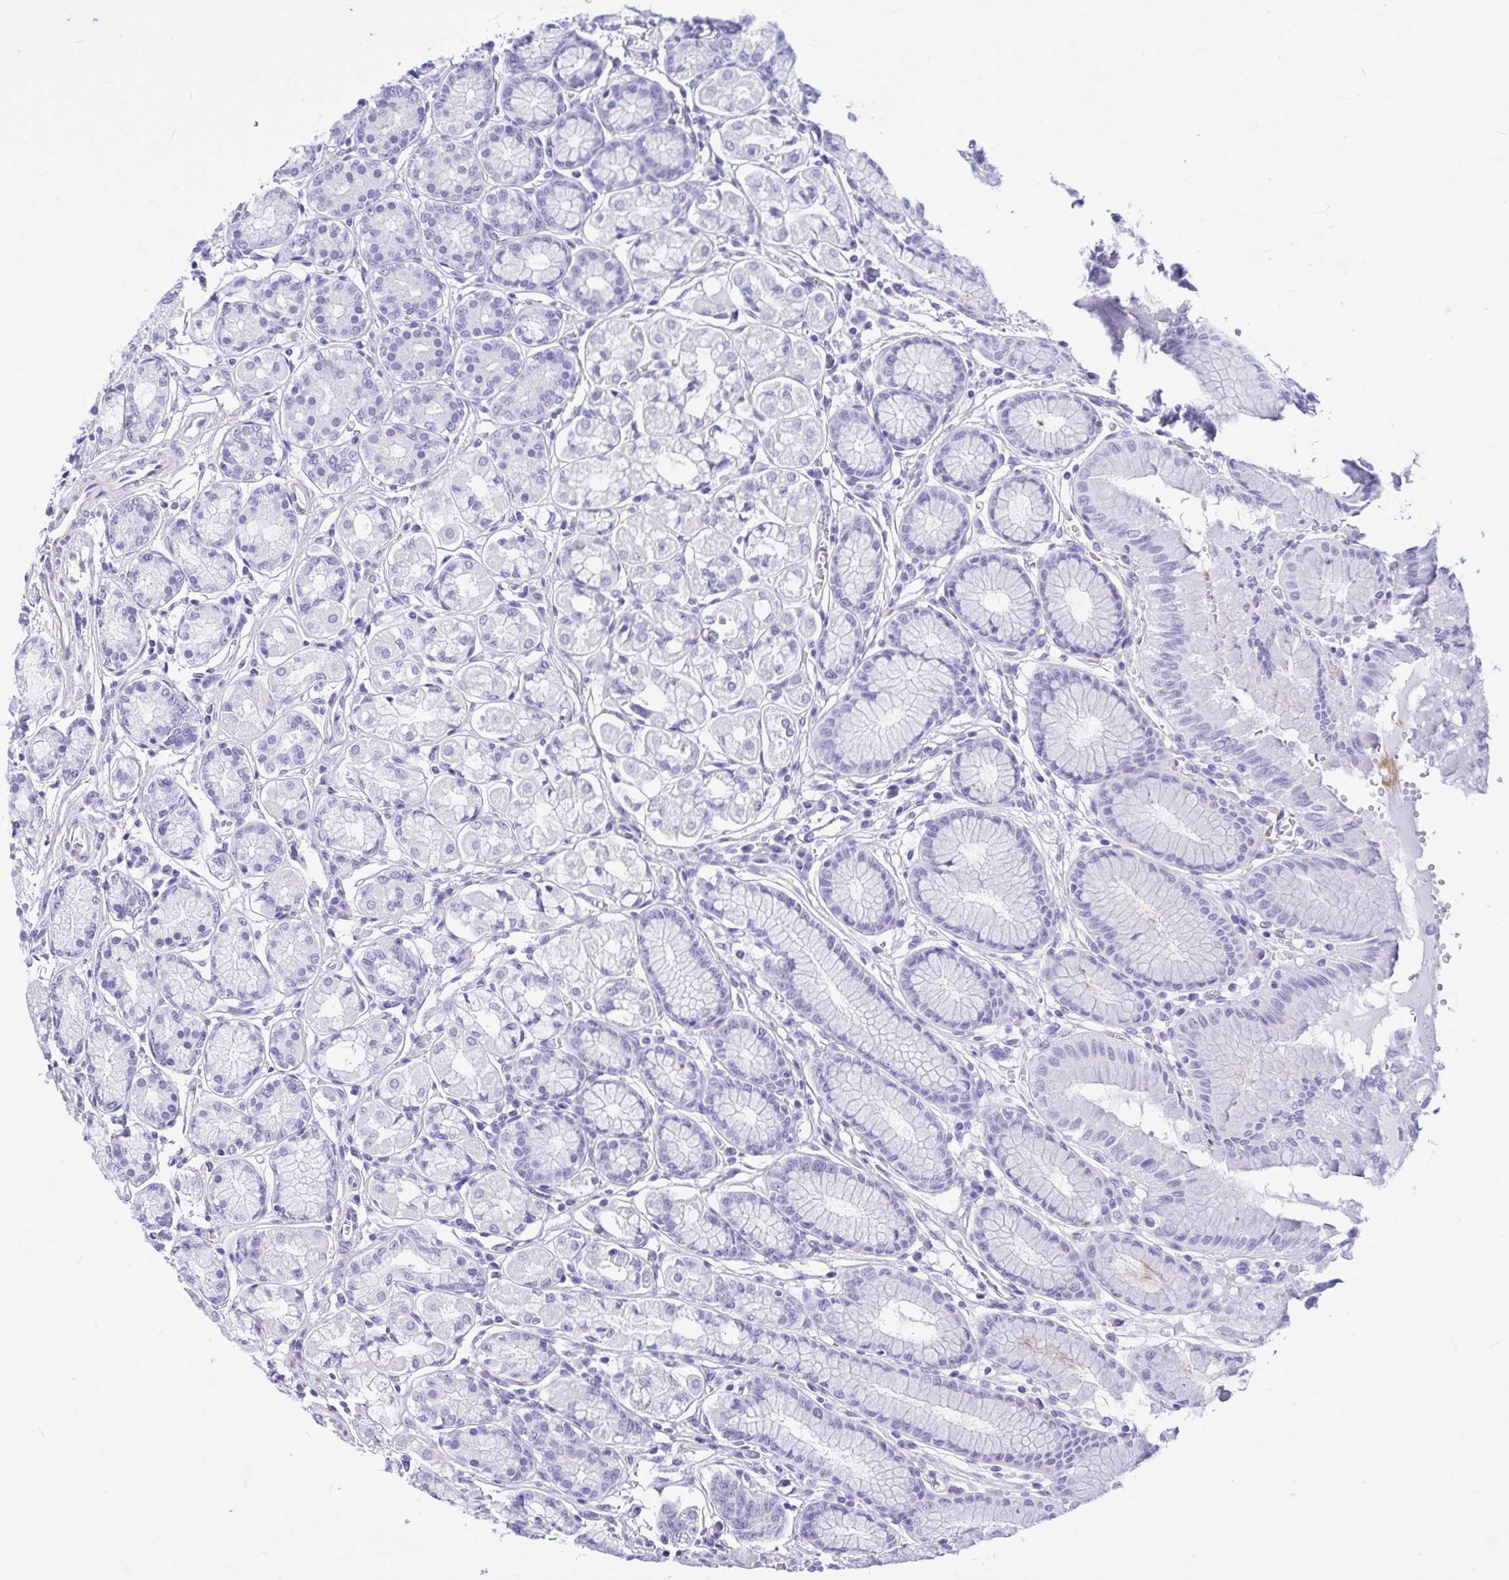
{"staining": {"intensity": "negative", "quantity": "none", "location": "none"}, "tissue": "stomach", "cell_type": "Glandular cells", "image_type": "normal", "snomed": [{"axis": "morphology", "description": "Normal tissue, NOS"}, {"axis": "topography", "description": "Stomach"}, {"axis": "topography", "description": "Stomach, lower"}], "caption": "Micrograph shows no significant protein positivity in glandular cells of unremarkable stomach. Nuclei are stained in blue.", "gene": "IAPP", "patient": {"sex": "male", "age": 76}}